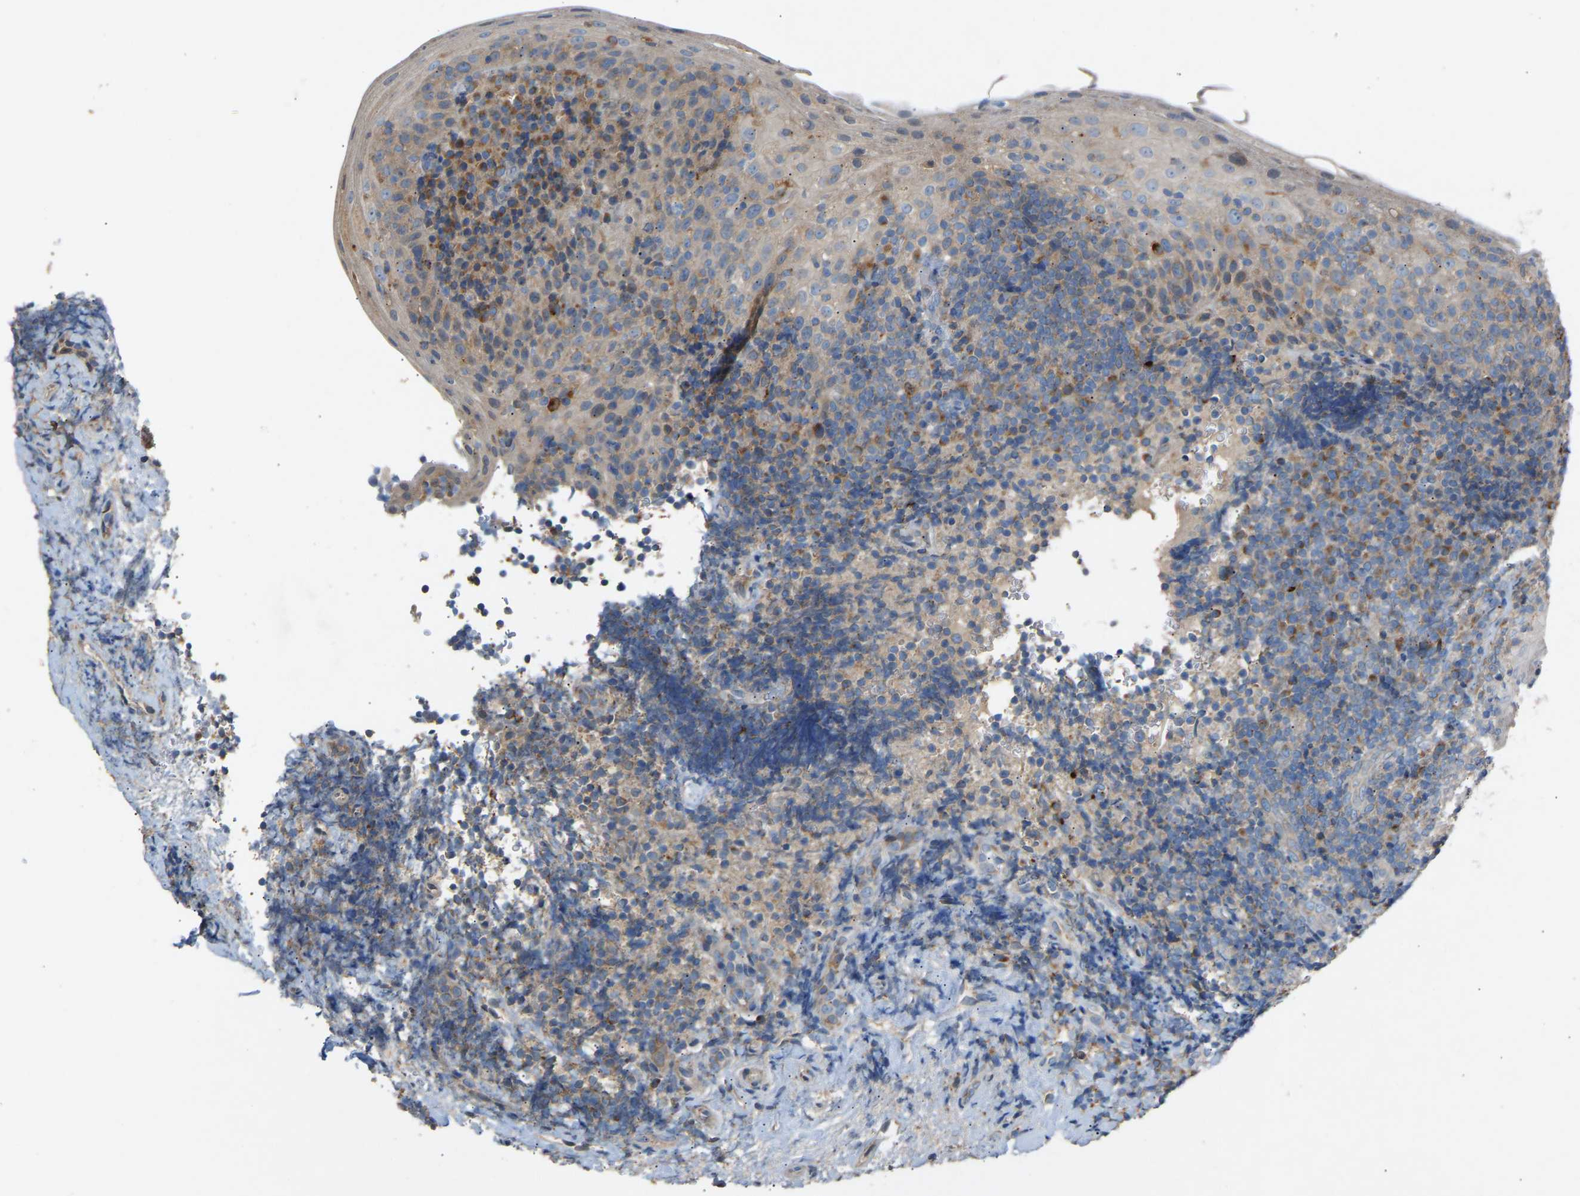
{"staining": {"intensity": "weak", "quantity": "<25%", "location": "cytoplasmic/membranous"}, "tissue": "tonsil", "cell_type": "Germinal center cells", "image_type": "normal", "snomed": [{"axis": "morphology", "description": "Normal tissue, NOS"}, {"axis": "topography", "description": "Tonsil"}], "caption": "IHC micrograph of unremarkable tonsil stained for a protein (brown), which demonstrates no positivity in germinal center cells.", "gene": "RGP1", "patient": {"sex": "male", "age": 37}}